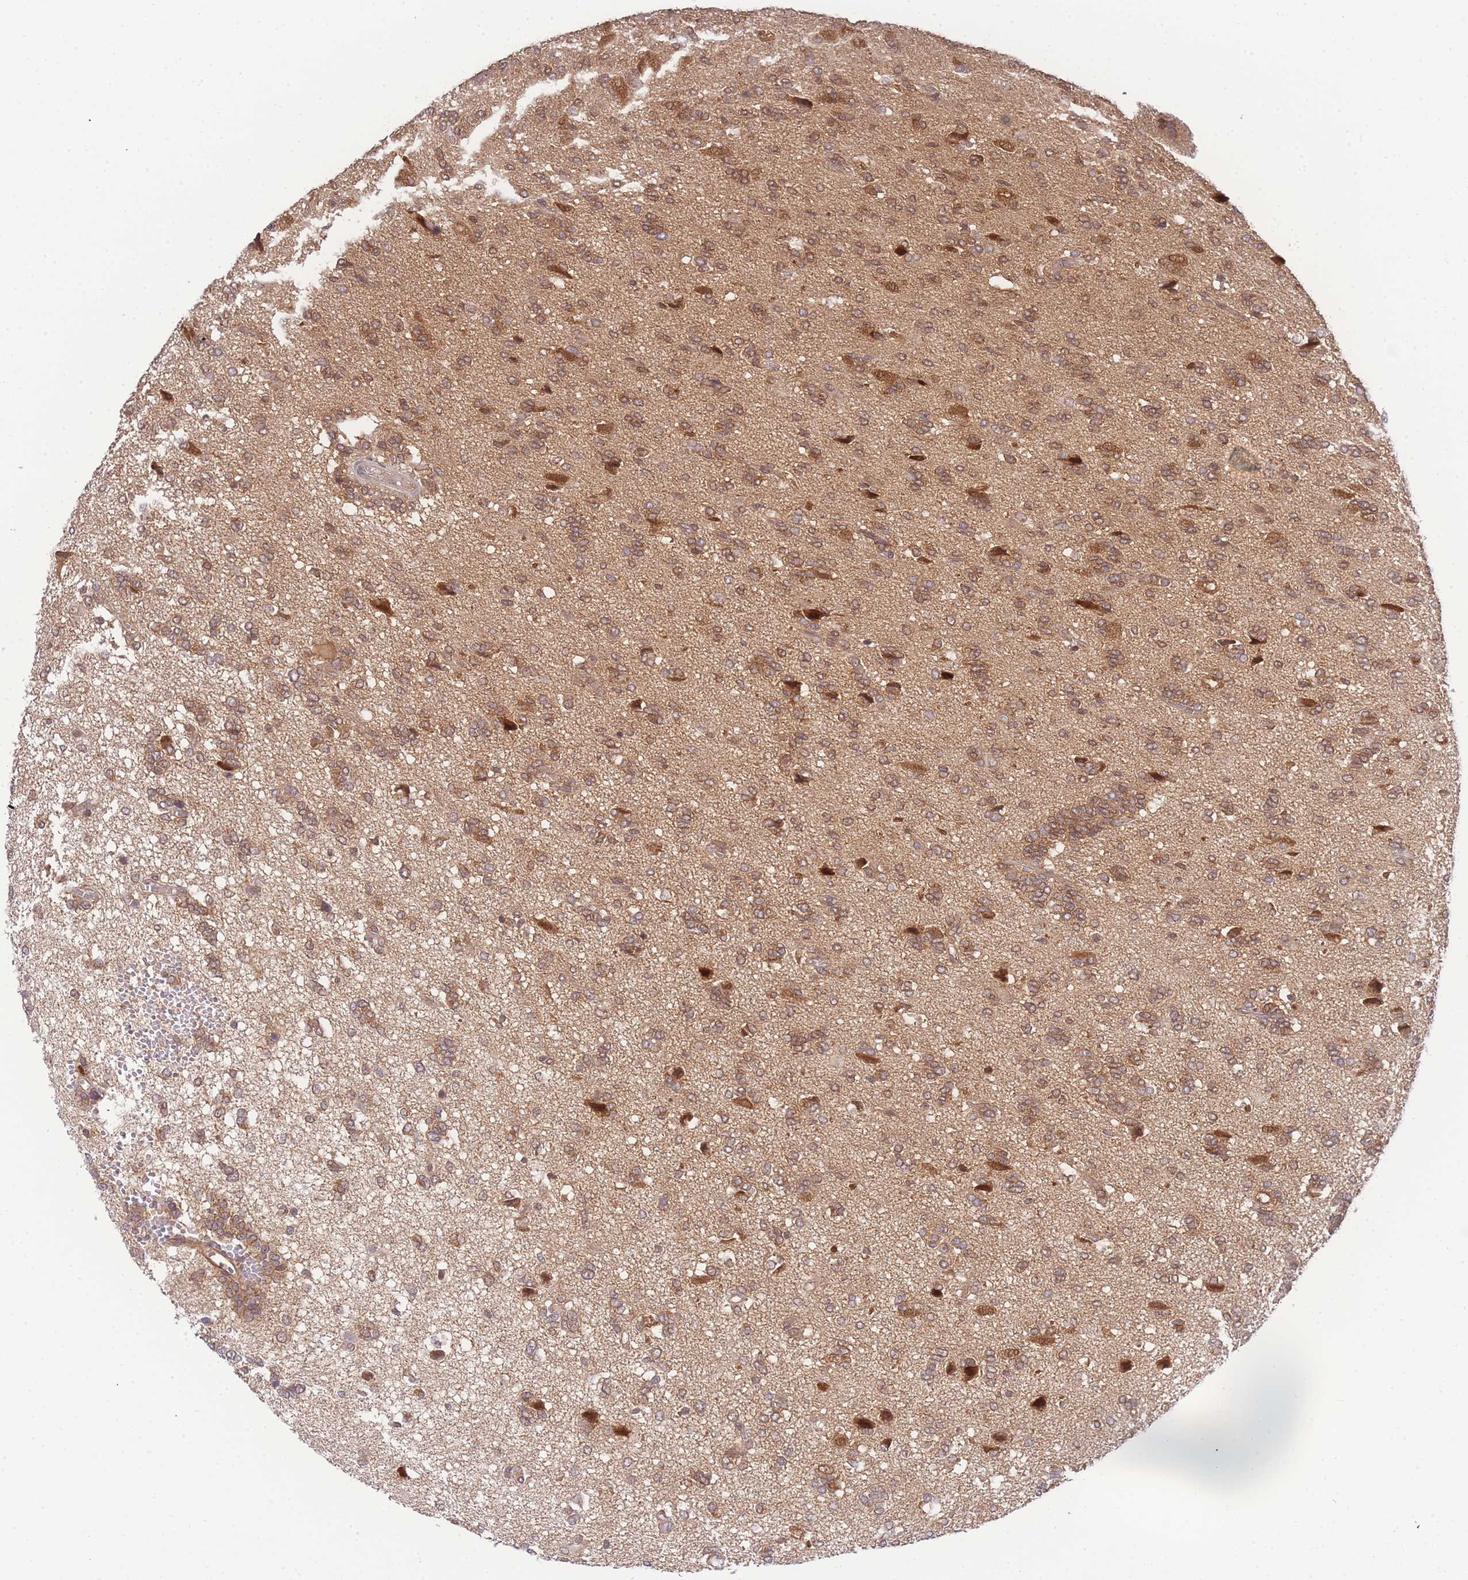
{"staining": {"intensity": "moderate", "quantity": ">75%", "location": "cytoplasmic/membranous,nuclear"}, "tissue": "glioma", "cell_type": "Tumor cells", "image_type": "cancer", "snomed": [{"axis": "morphology", "description": "Glioma, malignant, High grade"}, {"axis": "topography", "description": "Brain"}], "caption": "Protein analysis of high-grade glioma (malignant) tissue reveals moderate cytoplasmic/membranous and nuclear expression in about >75% of tumor cells.", "gene": "KIAA1191", "patient": {"sex": "female", "age": 59}}